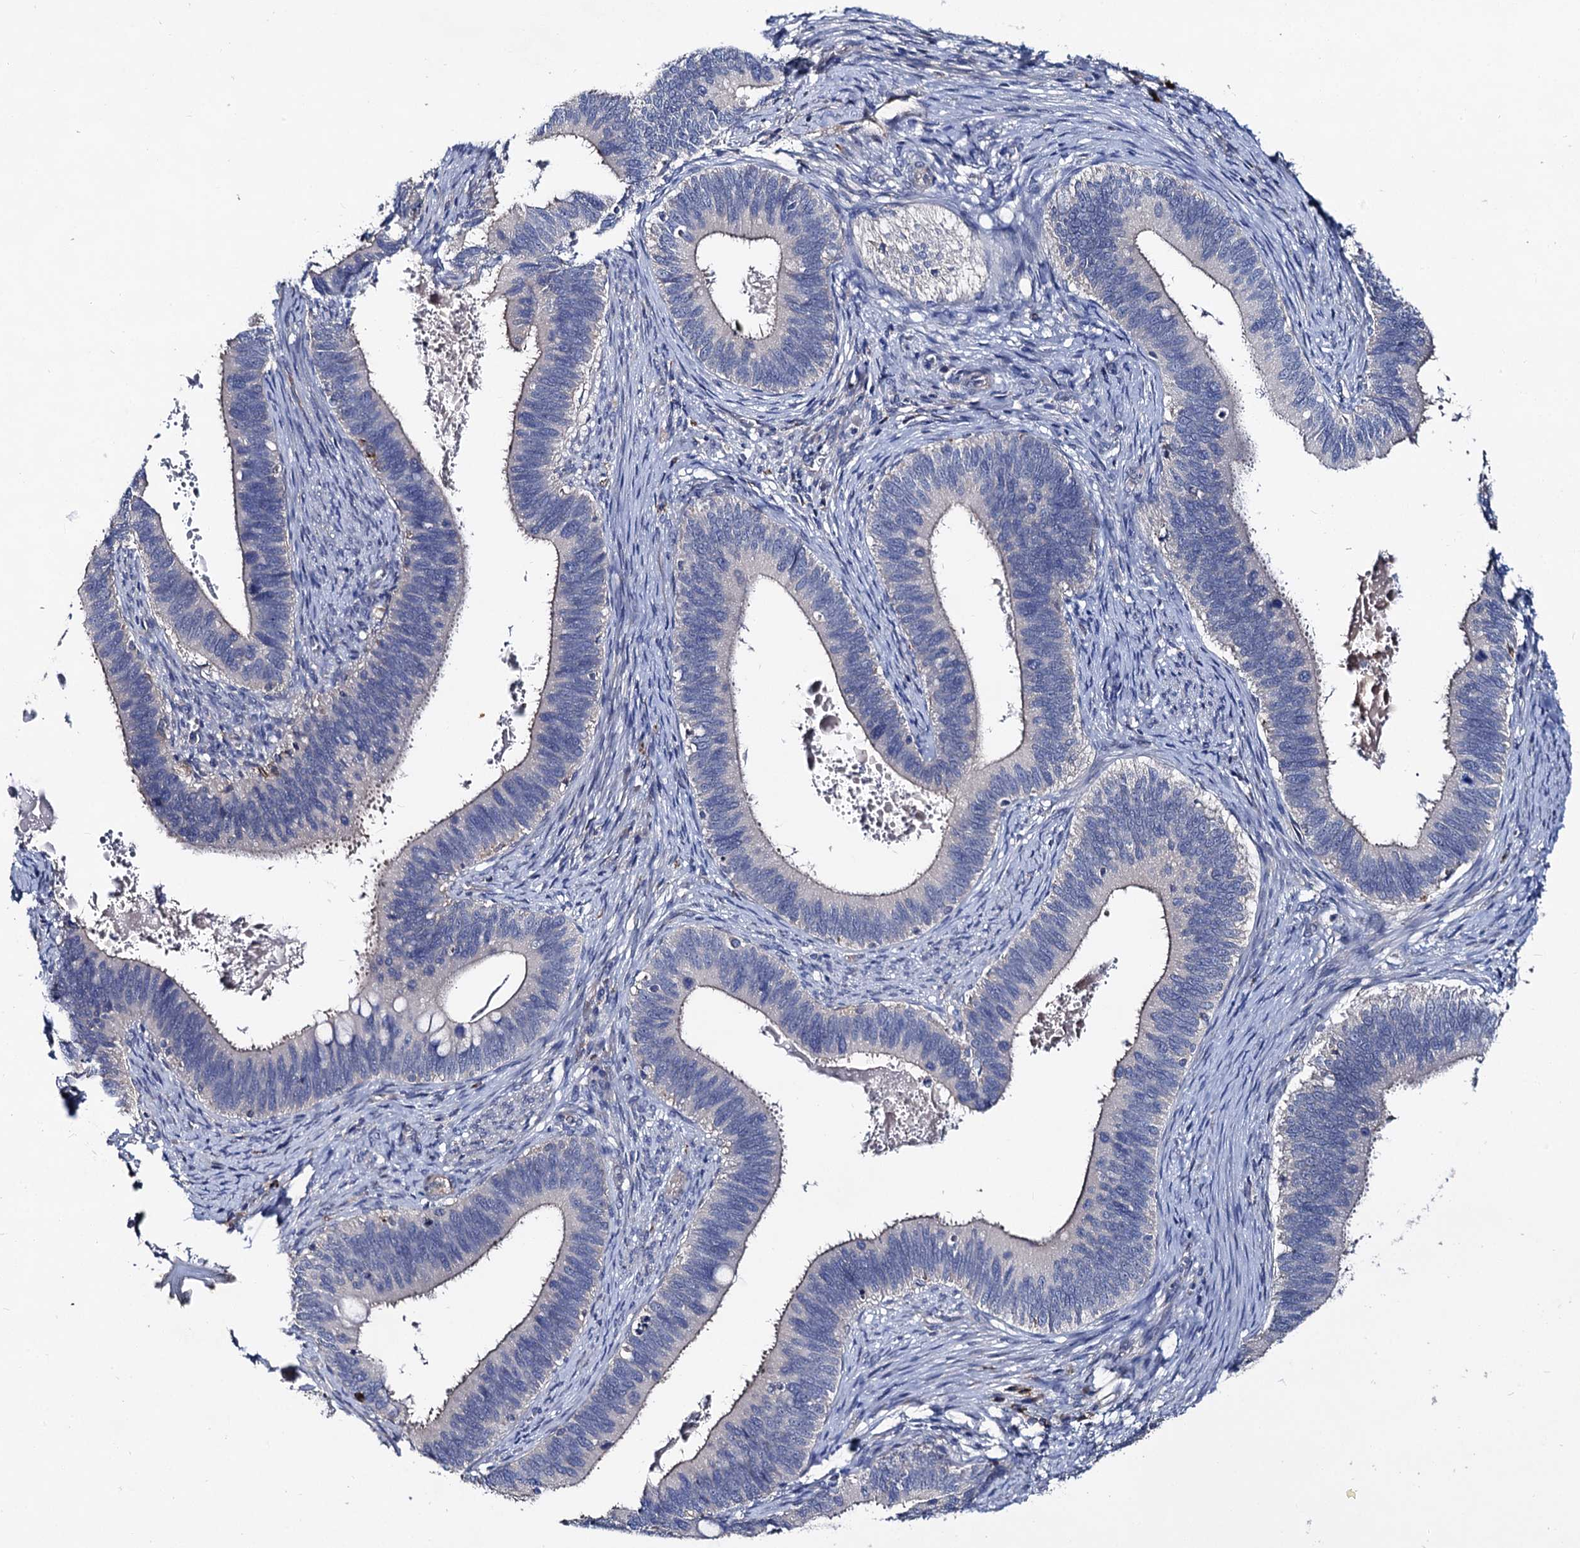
{"staining": {"intensity": "weak", "quantity": "<25%", "location": "cytoplasmic/membranous"}, "tissue": "cervical cancer", "cell_type": "Tumor cells", "image_type": "cancer", "snomed": [{"axis": "morphology", "description": "Adenocarcinoma, NOS"}, {"axis": "topography", "description": "Cervix"}], "caption": "DAB immunohistochemical staining of adenocarcinoma (cervical) displays no significant positivity in tumor cells.", "gene": "HVCN1", "patient": {"sex": "female", "age": 42}}